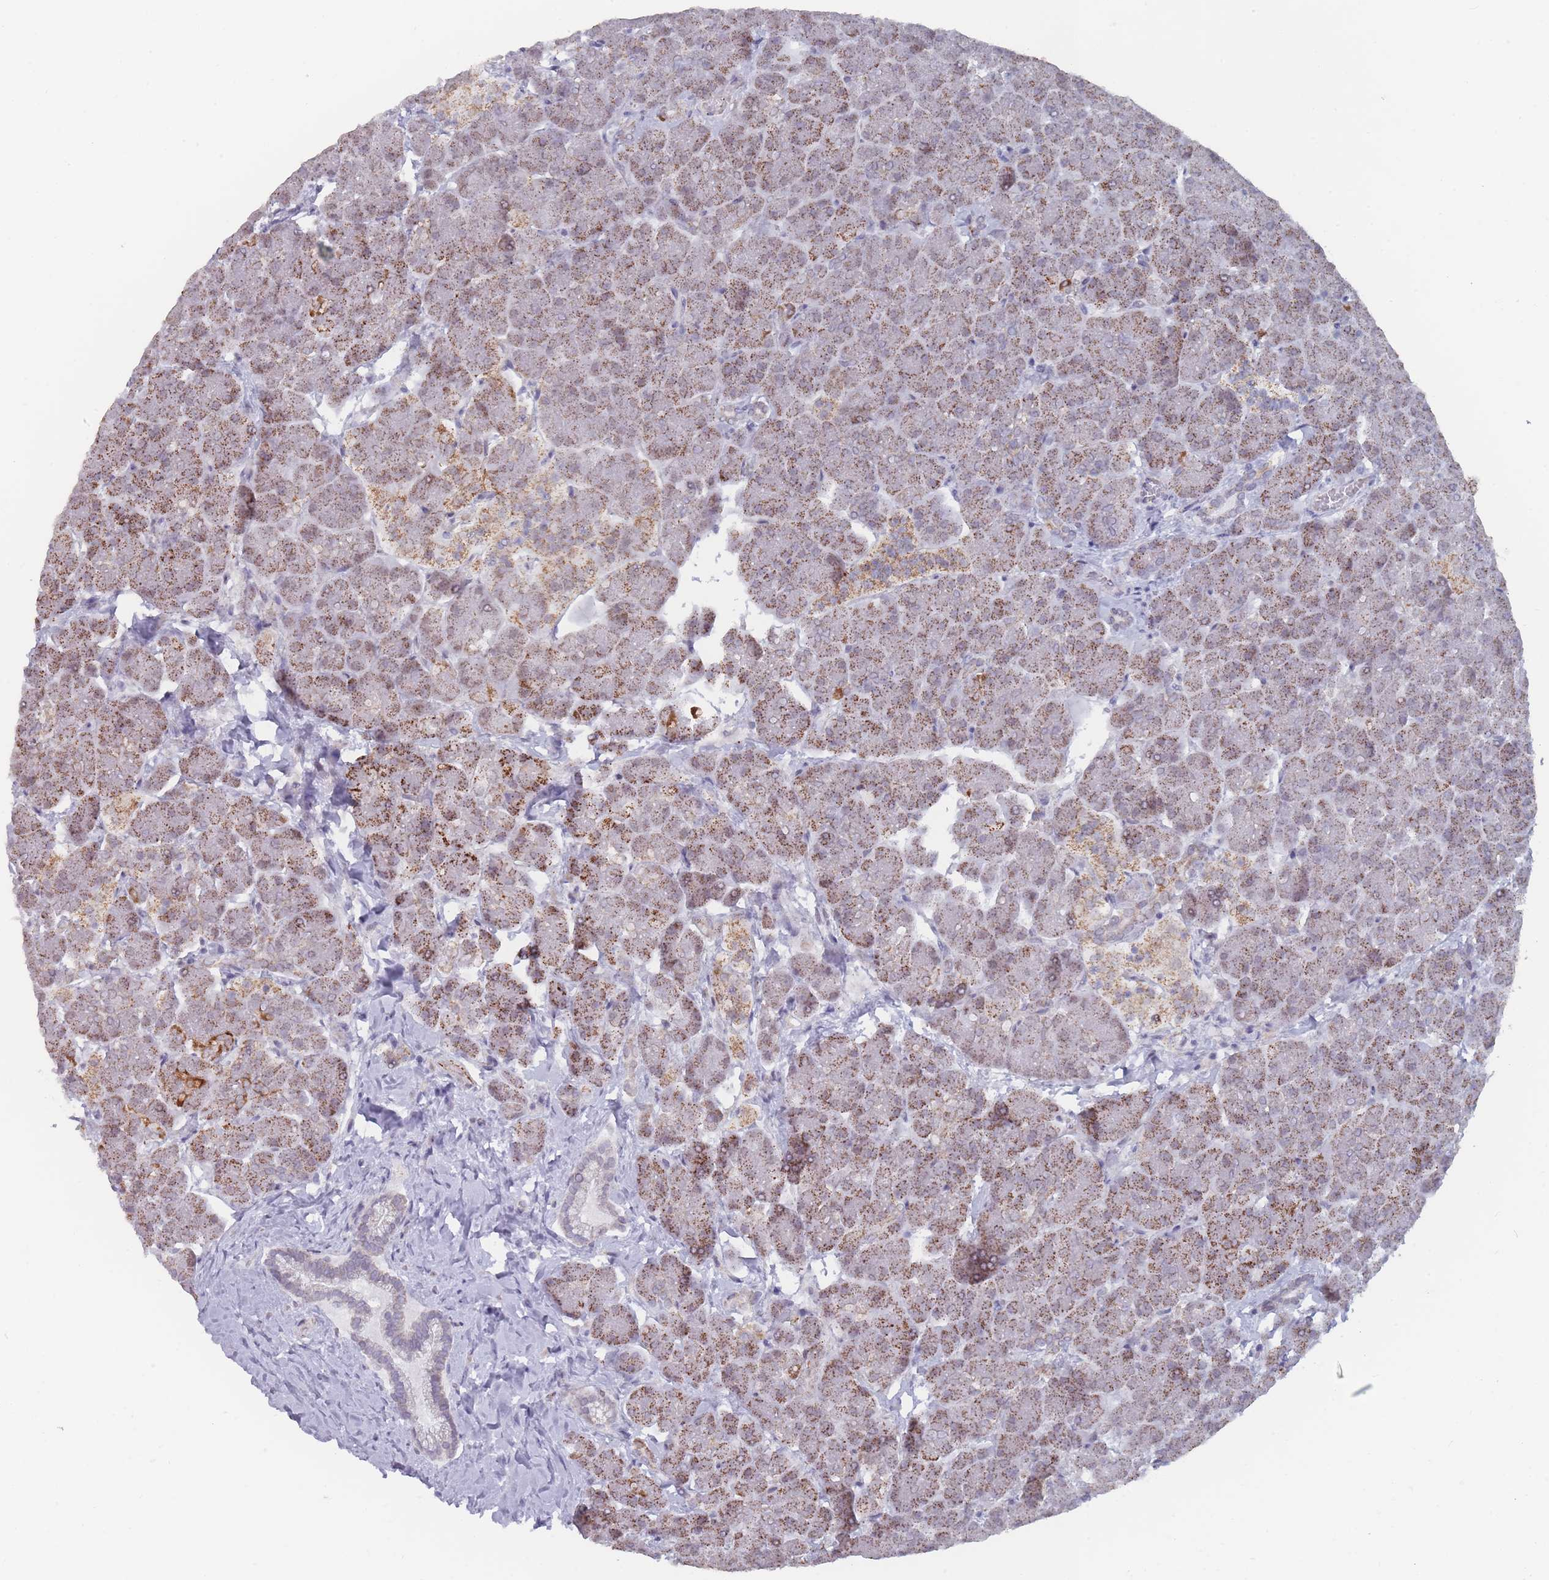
{"staining": {"intensity": "moderate", "quantity": ">75%", "location": "cytoplasmic/membranous"}, "tissue": "pancreas", "cell_type": "Exocrine glandular cells", "image_type": "normal", "snomed": [{"axis": "morphology", "description": "Normal tissue, NOS"}, {"axis": "topography", "description": "Pancreas"}, {"axis": "topography", "description": "Peripheral nerve tissue"}], "caption": "Exocrine glandular cells display medium levels of moderate cytoplasmic/membranous positivity in approximately >75% of cells in unremarkable pancreas.", "gene": "TRARG1", "patient": {"sex": "male", "age": 54}}